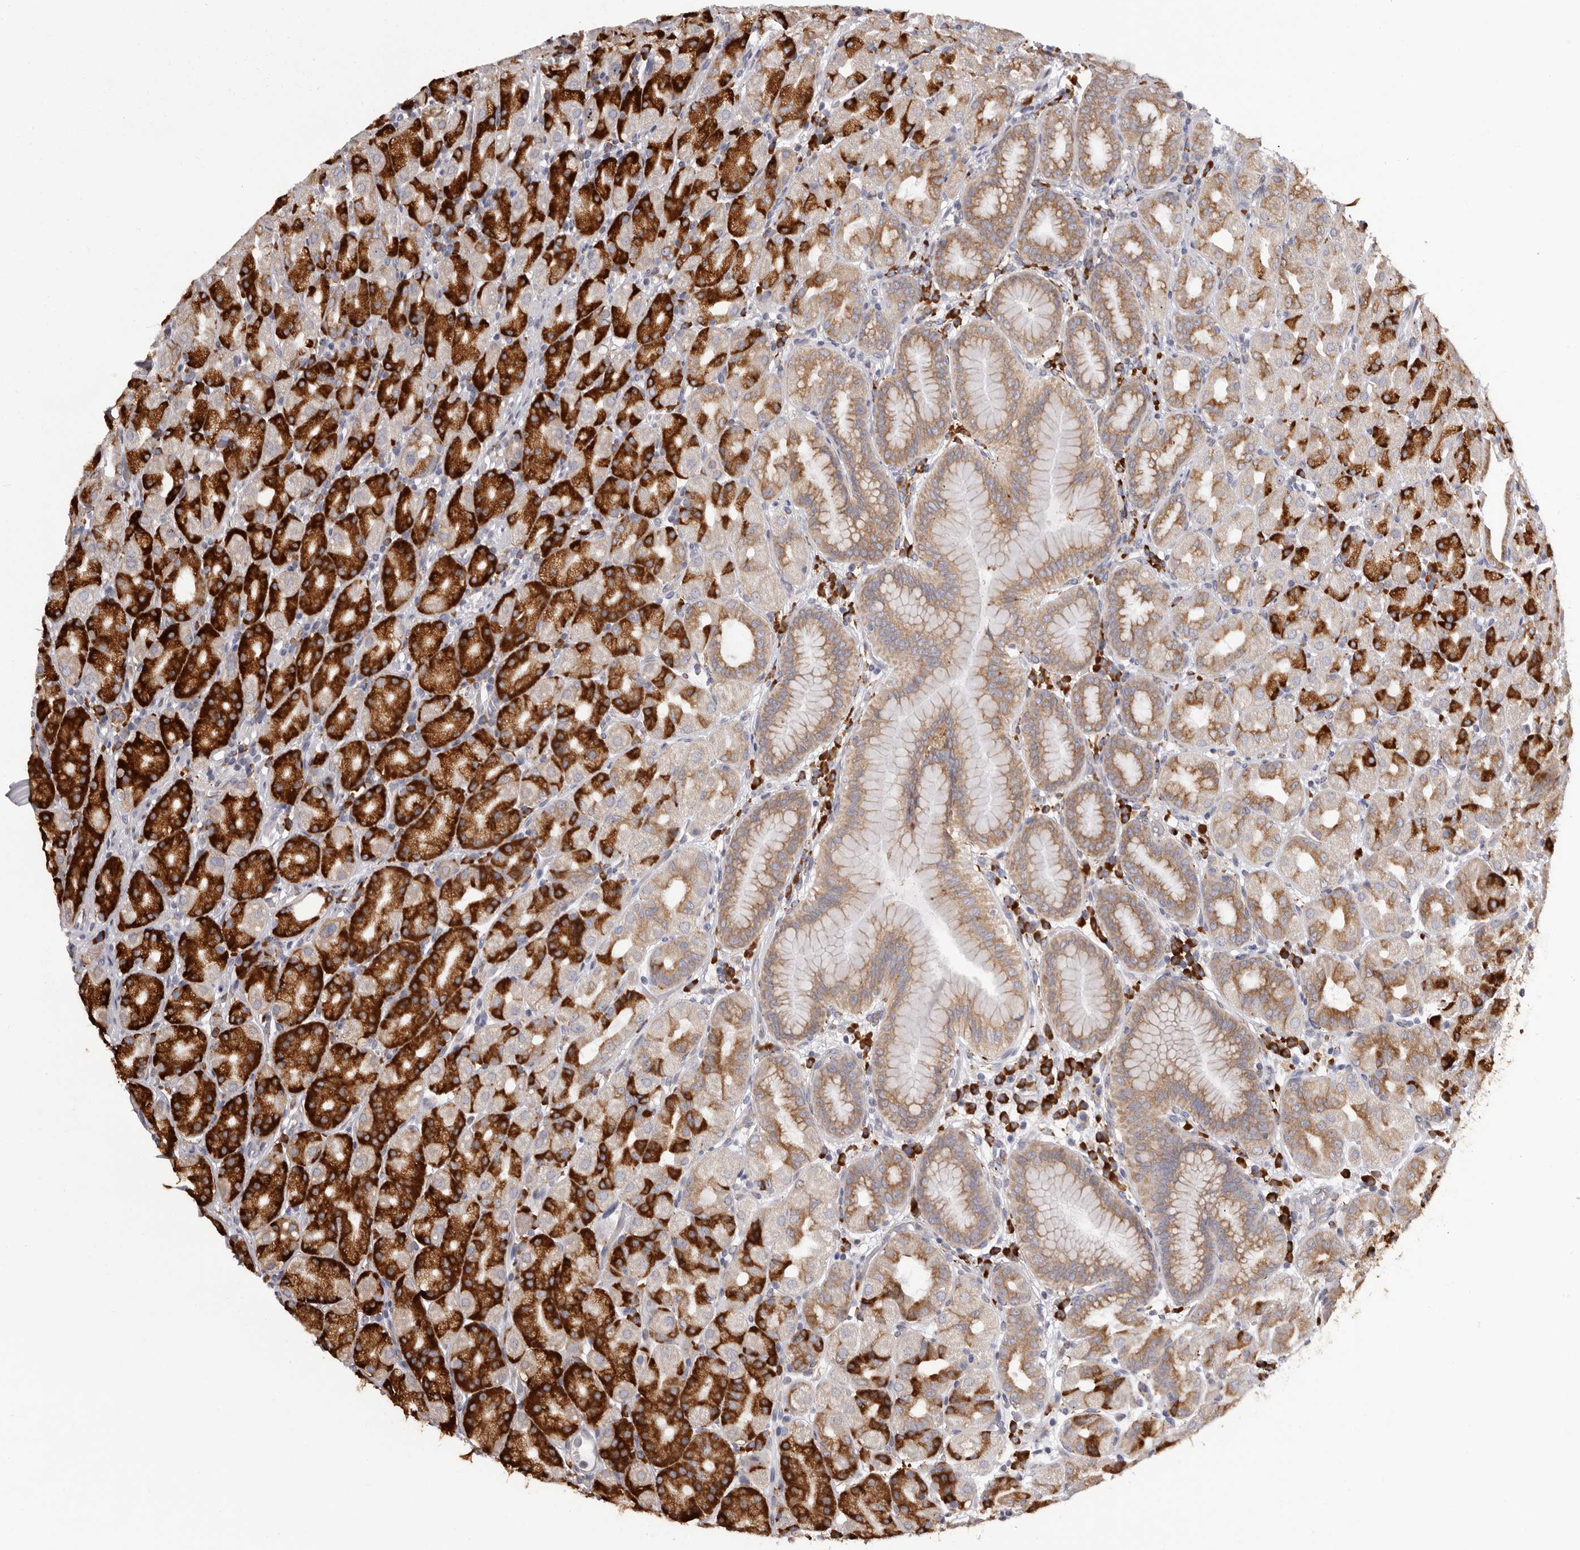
{"staining": {"intensity": "strong", "quantity": ">75%", "location": "cytoplasmic/membranous"}, "tissue": "stomach", "cell_type": "Glandular cells", "image_type": "normal", "snomed": [{"axis": "morphology", "description": "Normal tissue, NOS"}, {"axis": "topography", "description": "Stomach, upper"}], "caption": "Protein analysis of normal stomach shows strong cytoplasmic/membranous positivity in about >75% of glandular cells.", "gene": "QRSL1", "patient": {"sex": "male", "age": 68}}